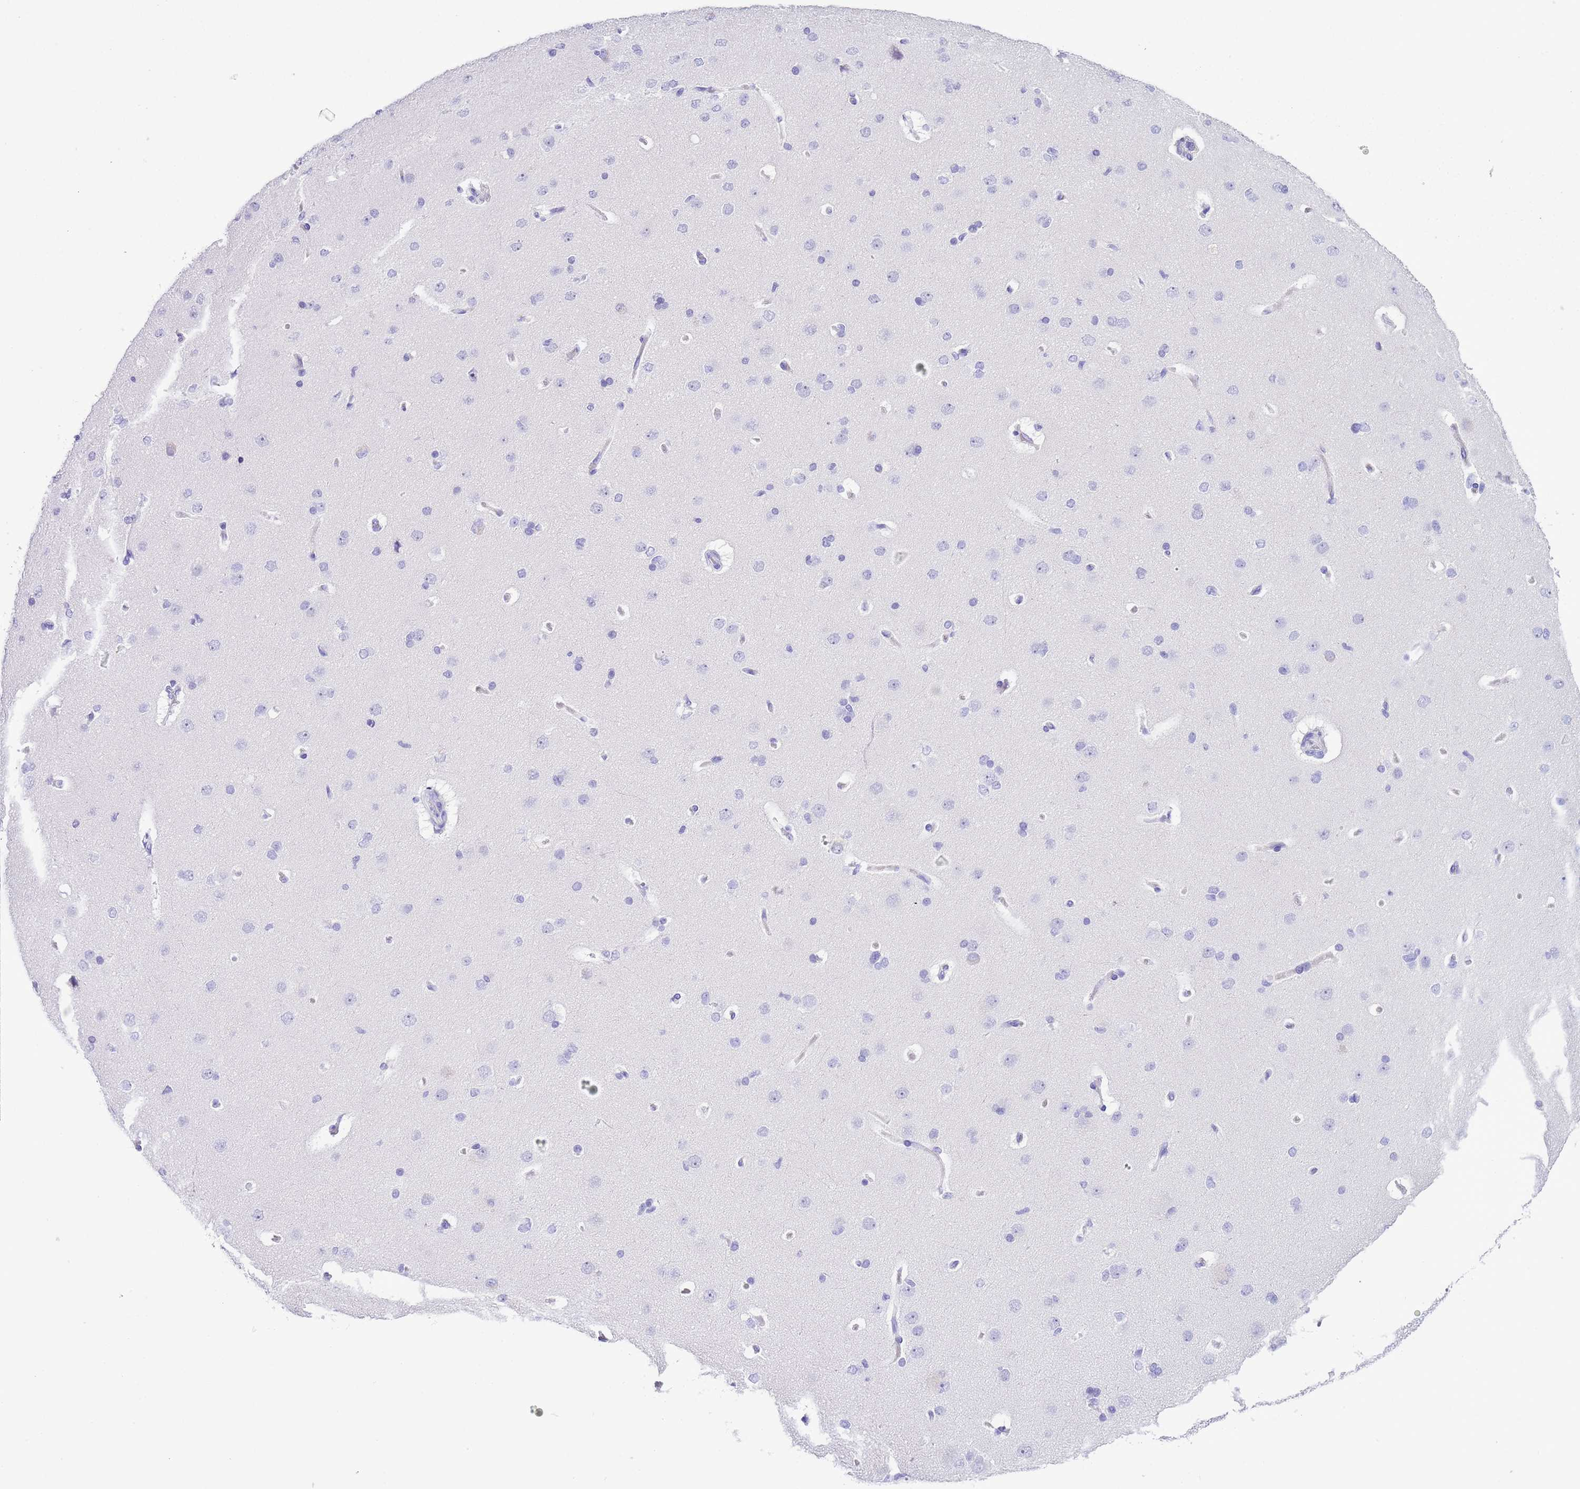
{"staining": {"intensity": "negative", "quantity": "none", "location": "none"}, "tissue": "cerebral cortex", "cell_type": "Endothelial cells", "image_type": "normal", "snomed": [{"axis": "morphology", "description": "Normal tissue, NOS"}, {"axis": "topography", "description": "Cerebral cortex"}], "caption": "Normal cerebral cortex was stained to show a protein in brown. There is no significant expression in endothelial cells.", "gene": "TMEM185A", "patient": {"sex": "male", "age": 62}}